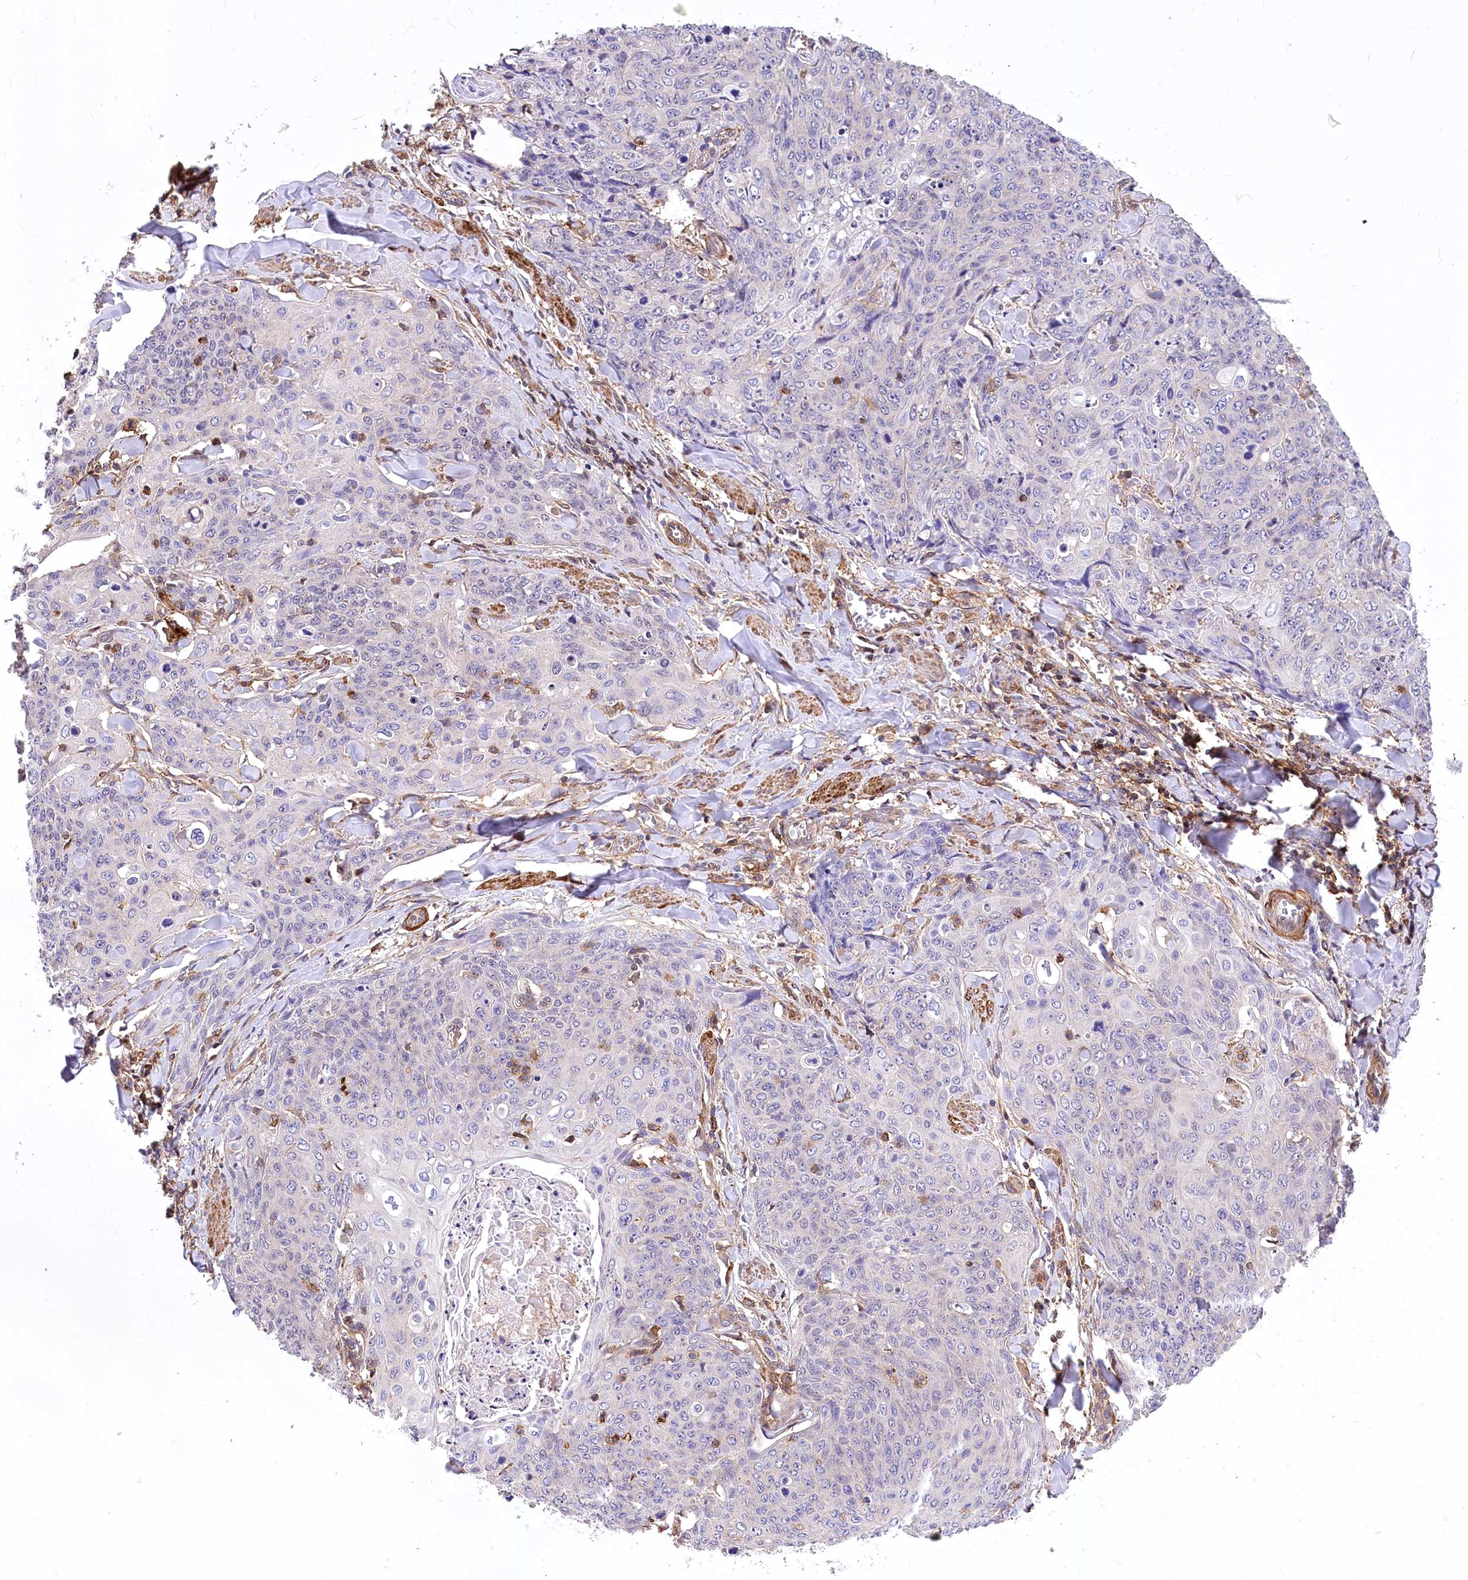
{"staining": {"intensity": "negative", "quantity": "none", "location": "none"}, "tissue": "skin cancer", "cell_type": "Tumor cells", "image_type": "cancer", "snomed": [{"axis": "morphology", "description": "Squamous cell carcinoma, NOS"}, {"axis": "topography", "description": "Skin"}, {"axis": "topography", "description": "Vulva"}], "caption": "Photomicrograph shows no protein expression in tumor cells of squamous cell carcinoma (skin) tissue.", "gene": "DPP3", "patient": {"sex": "female", "age": 85}}